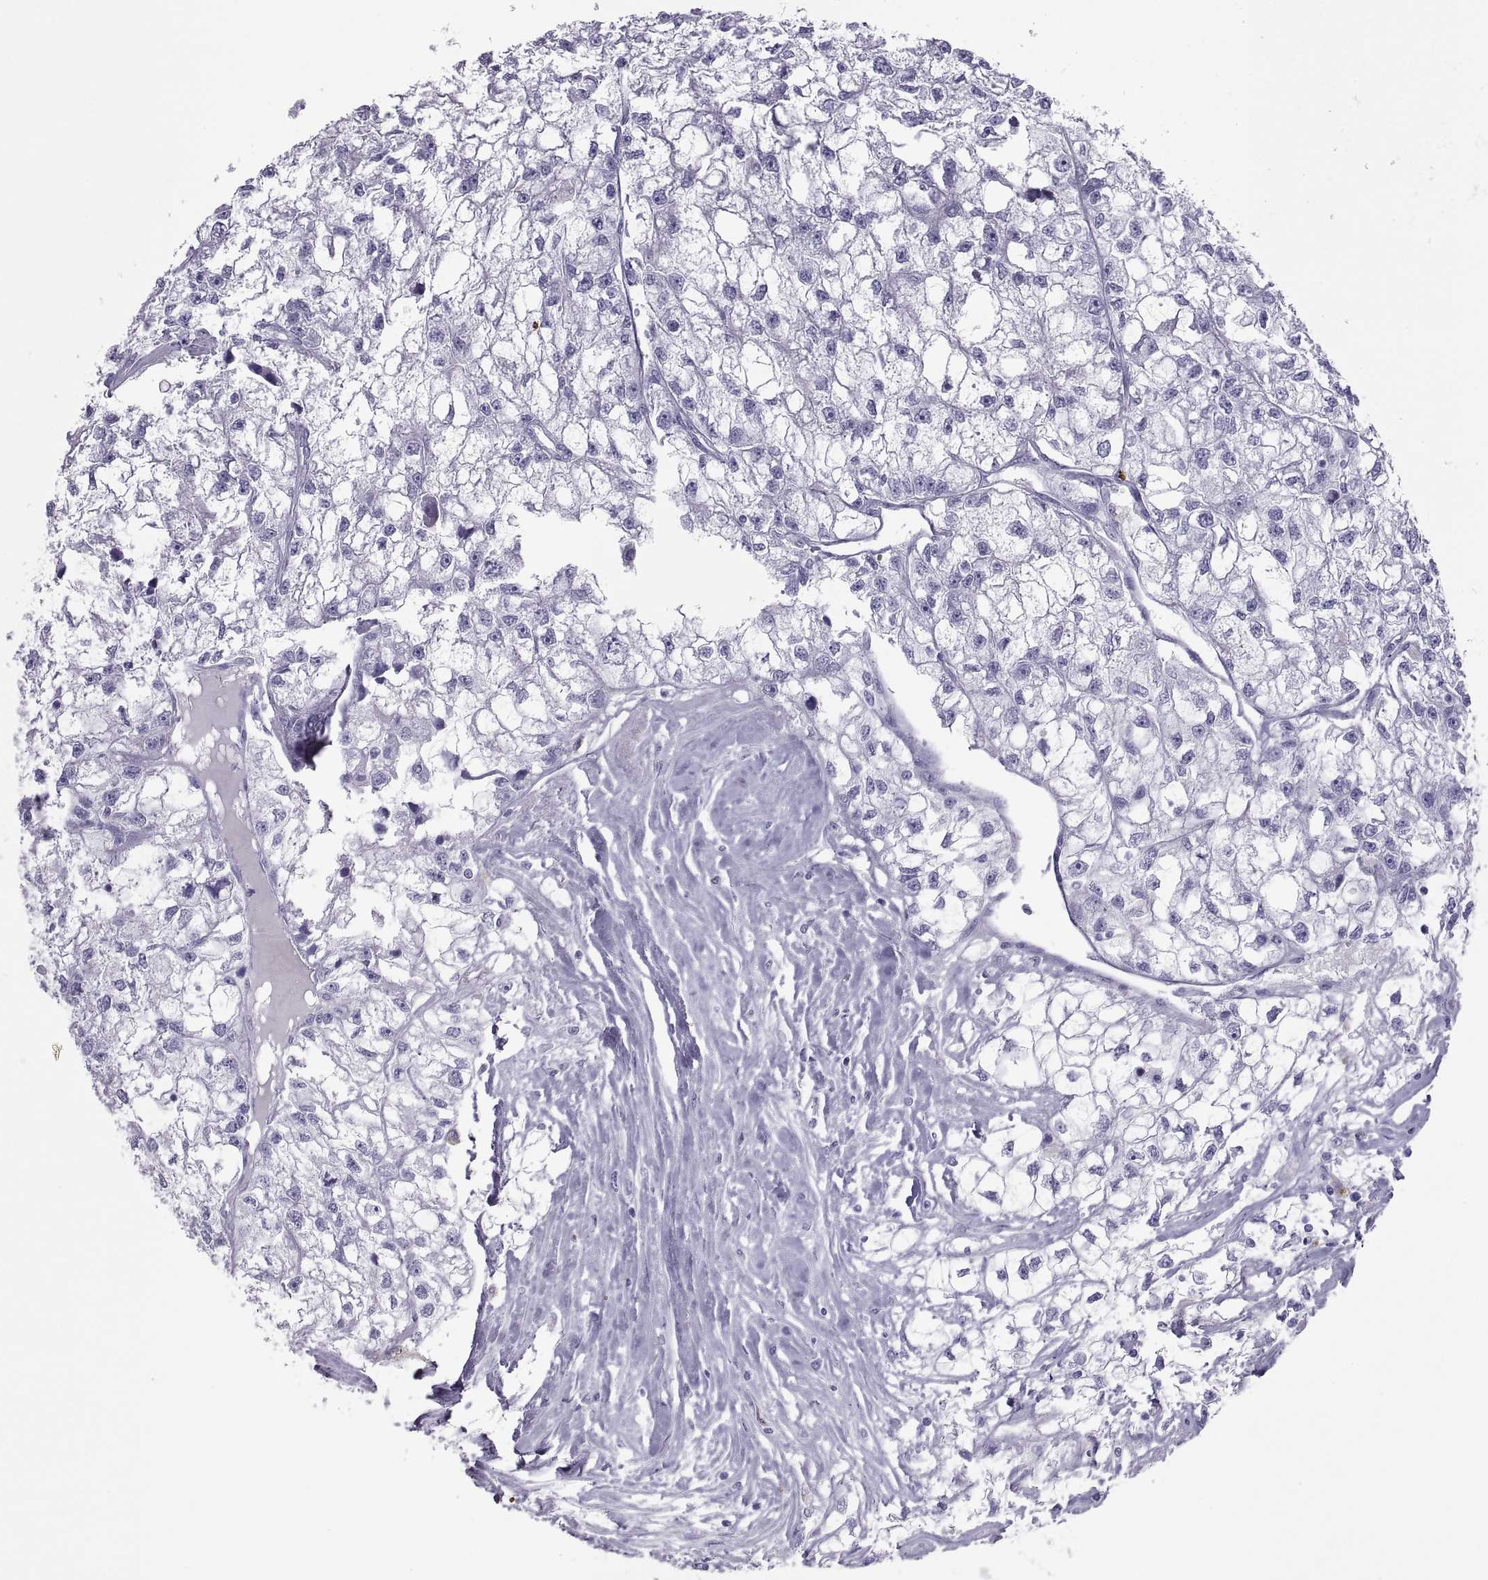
{"staining": {"intensity": "negative", "quantity": "none", "location": "none"}, "tissue": "renal cancer", "cell_type": "Tumor cells", "image_type": "cancer", "snomed": [{"axis": "morphology", "description": "Adenocarcinoma, NOS"}, {"axis": "topography", "description": "Kidney"}], "caption": "DAB immunohistochemical staining of adenocarcinoma (renal) exhibits no significant staining in tumor cells.", "gene": "SEMG1", "patient": {"sex": "male", "age": 56}}